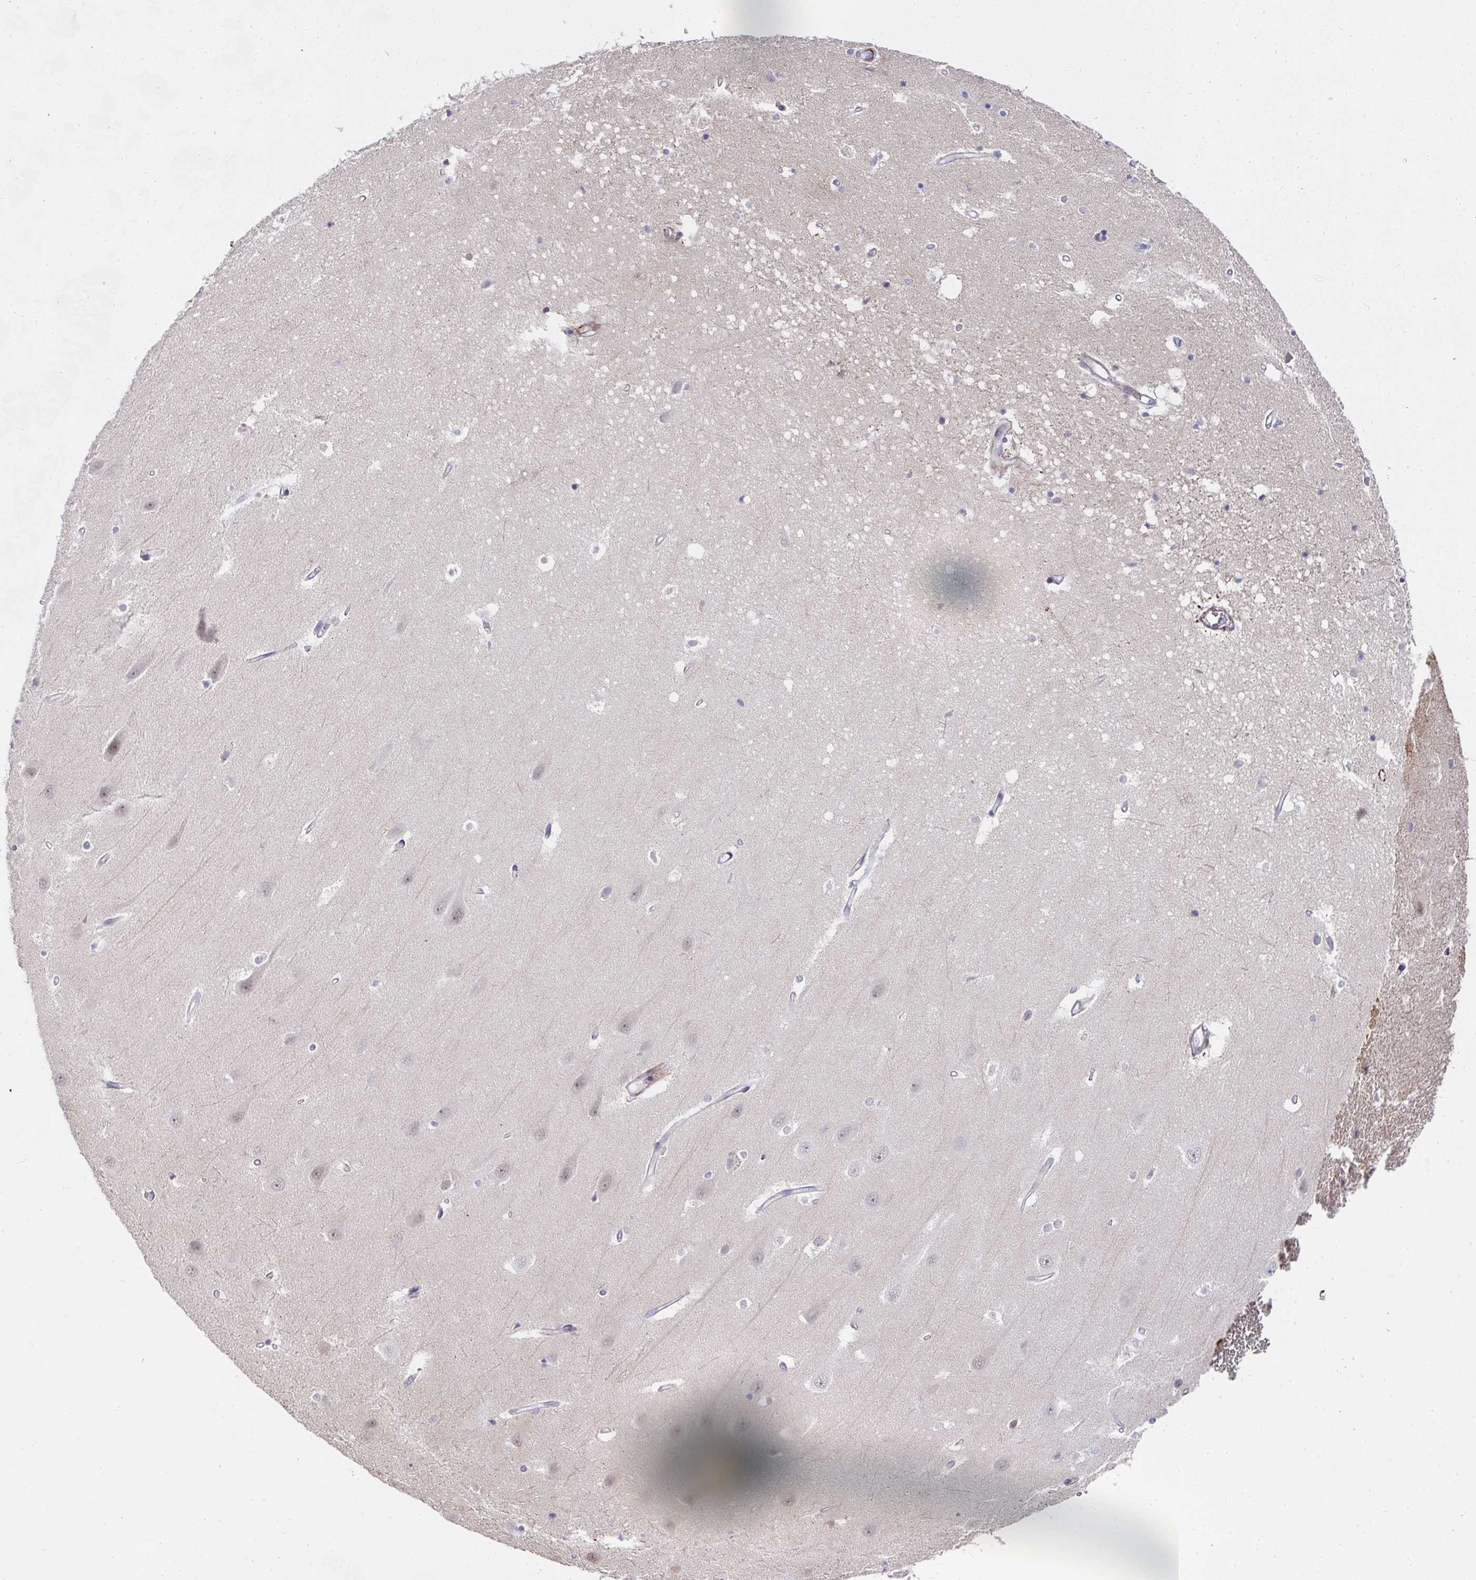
{"staining": {"intensity": "negative", "quantity": "none", "location": "none"}, "tissue": "hippocampus", "cell_type": "Glial cells", "image_type": "normal", "snomed": [{"axis": "morphology", "description": "Normal tissue, NOS"}, {"axis": "topography", "description": "Hippocampus"}], "caption": "Immunohistochemistry image of unremarkable hippocampus stained for a protein (brown), which exhibits no positivity in glial cells.", "gene": "GINS2", "patient": {"sex": "male", "age": 63}}